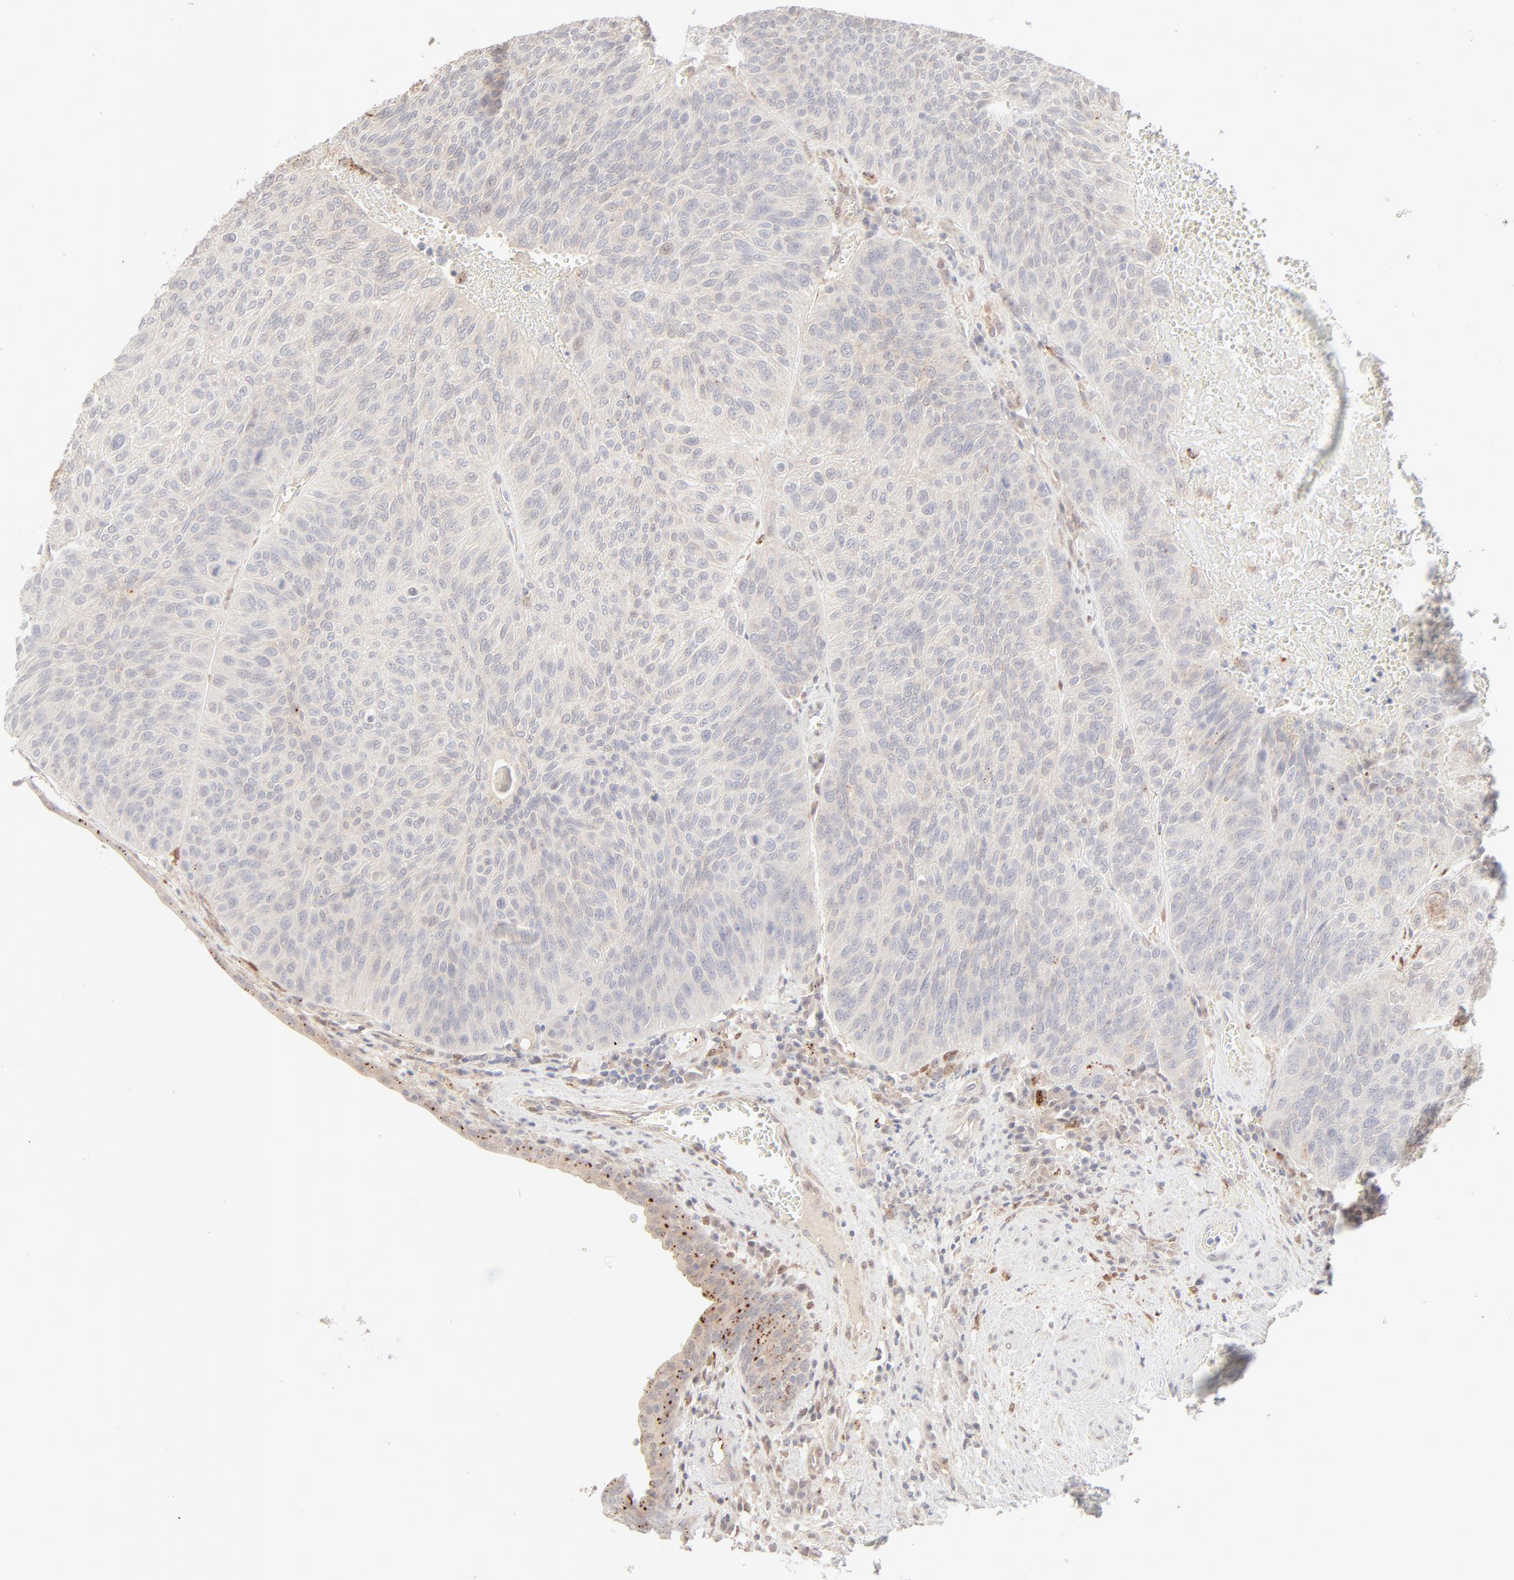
{"staining": {"intensity": "negative", "quantity": "none", "location": "none"}, "tissue": "urothelial cancer", "cell_type": "Tumor cells", "image_type": "cancer", "snomed": [{"axis": "morphology", "description": "Urothelial carcinoma, High grade"}, {"axis": "topography", "description": "Urinary bladder"}], "caption": "Immunohistochemistry (IHC) photomicrograph of neoplastic tissue: urothelial cancer stained with DAB (3,3'-diaminobenzidine) shows no significant protein positivity in tumor cells.", "gene": "LGALS2", "patient": {"sex": "male", "age": 66}}